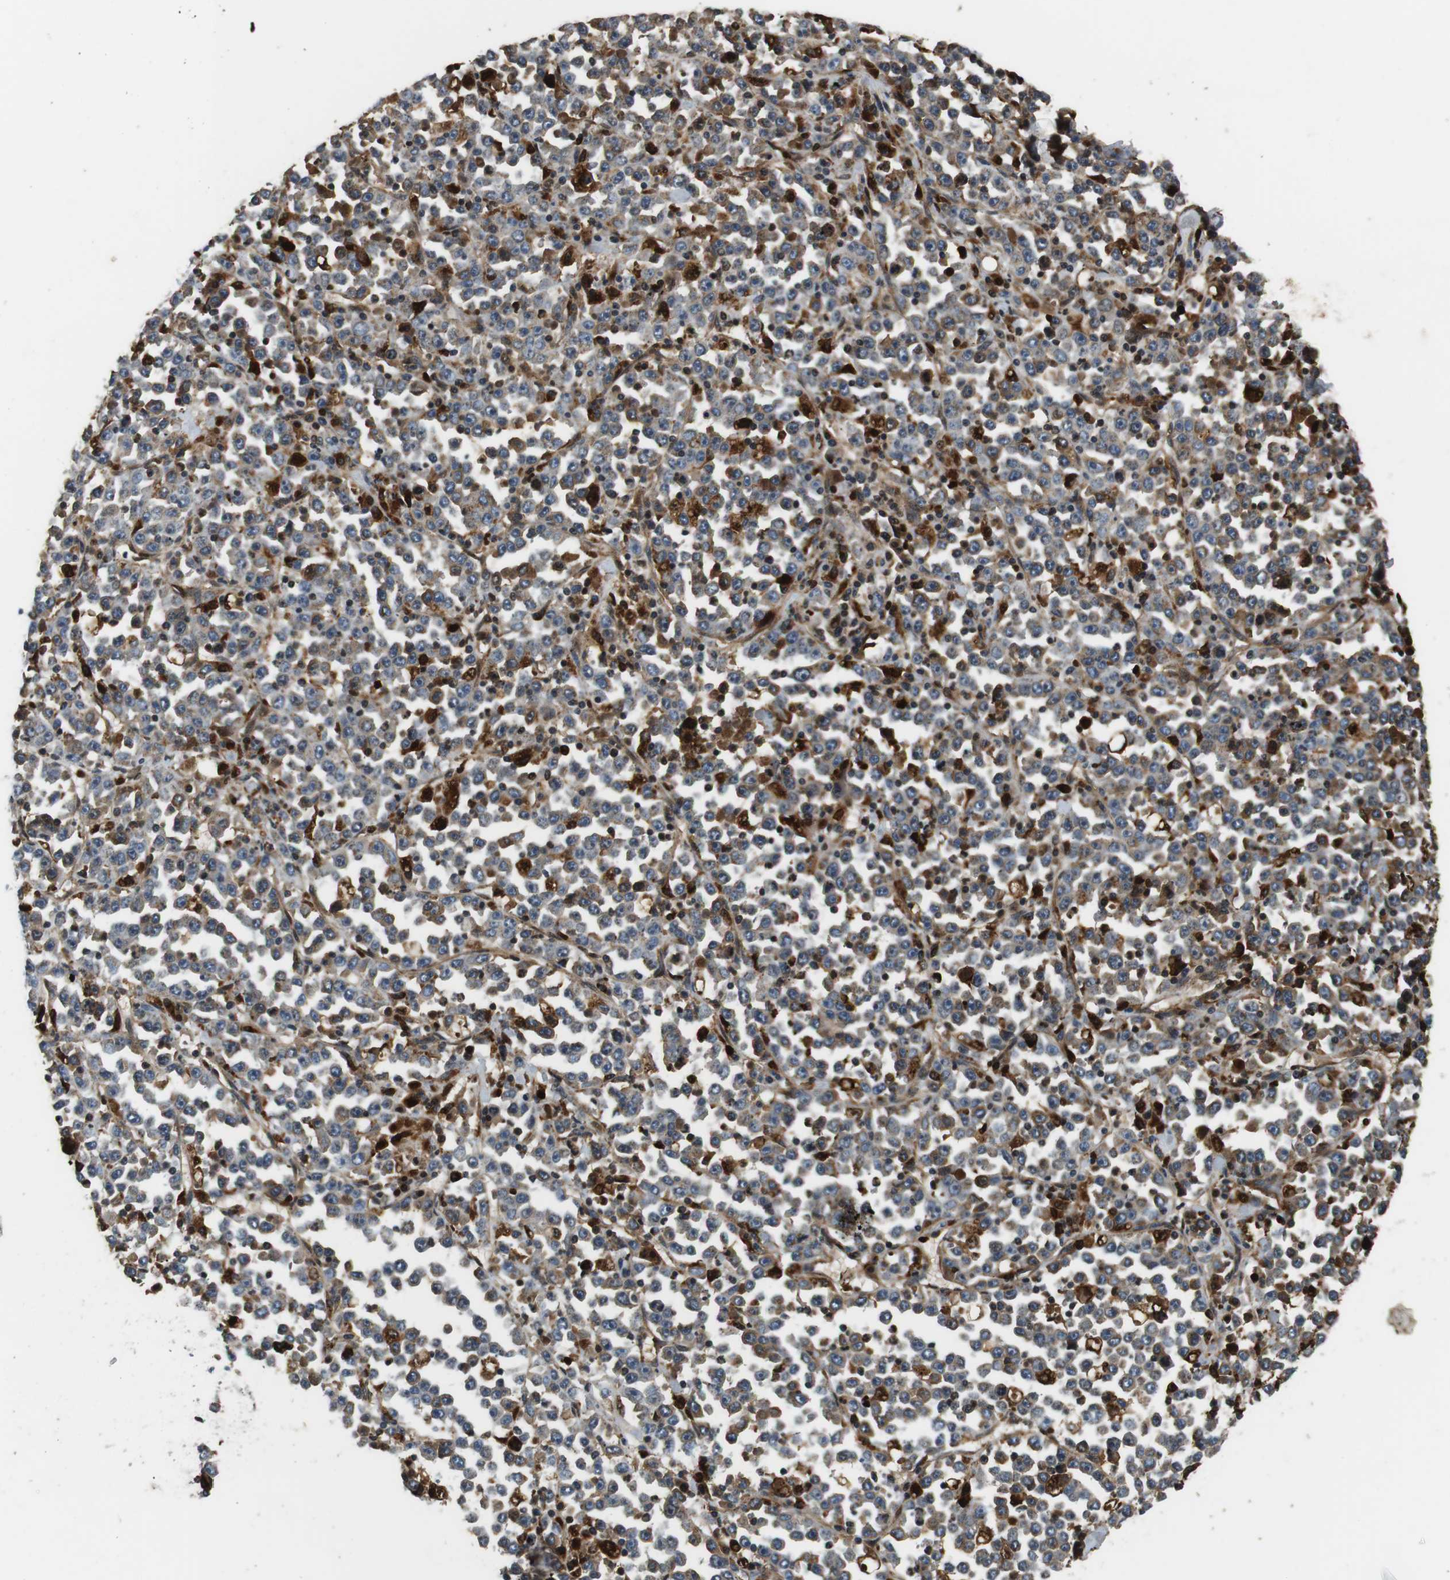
{"staining": {"intensity": "moderate", "quantity": "25%-75%", "location": "cytoplasmic/membranous"}, "tissue": "stomach cancer", "cell_type": "Tumor cells", "image_type": "cancer", "snomed": [{"axis": "morphology", "description": "Normal tissue, NOS"}, {"axis": "morphology", "description": "Adenocarcinoma, NOS"}, {"axis": "topography", "description": "Stomach, upper"}, {"axis": "topography", "description": "Stomach"}], "caption": "IHC of human stomach cancer demonstrates medium levels of moderate cytoplasmic/membranous staining in approximately 25%-75% of tumor cells.", "gene": "TXNRD1", "patient": {"sex": "male", "age": 59}}